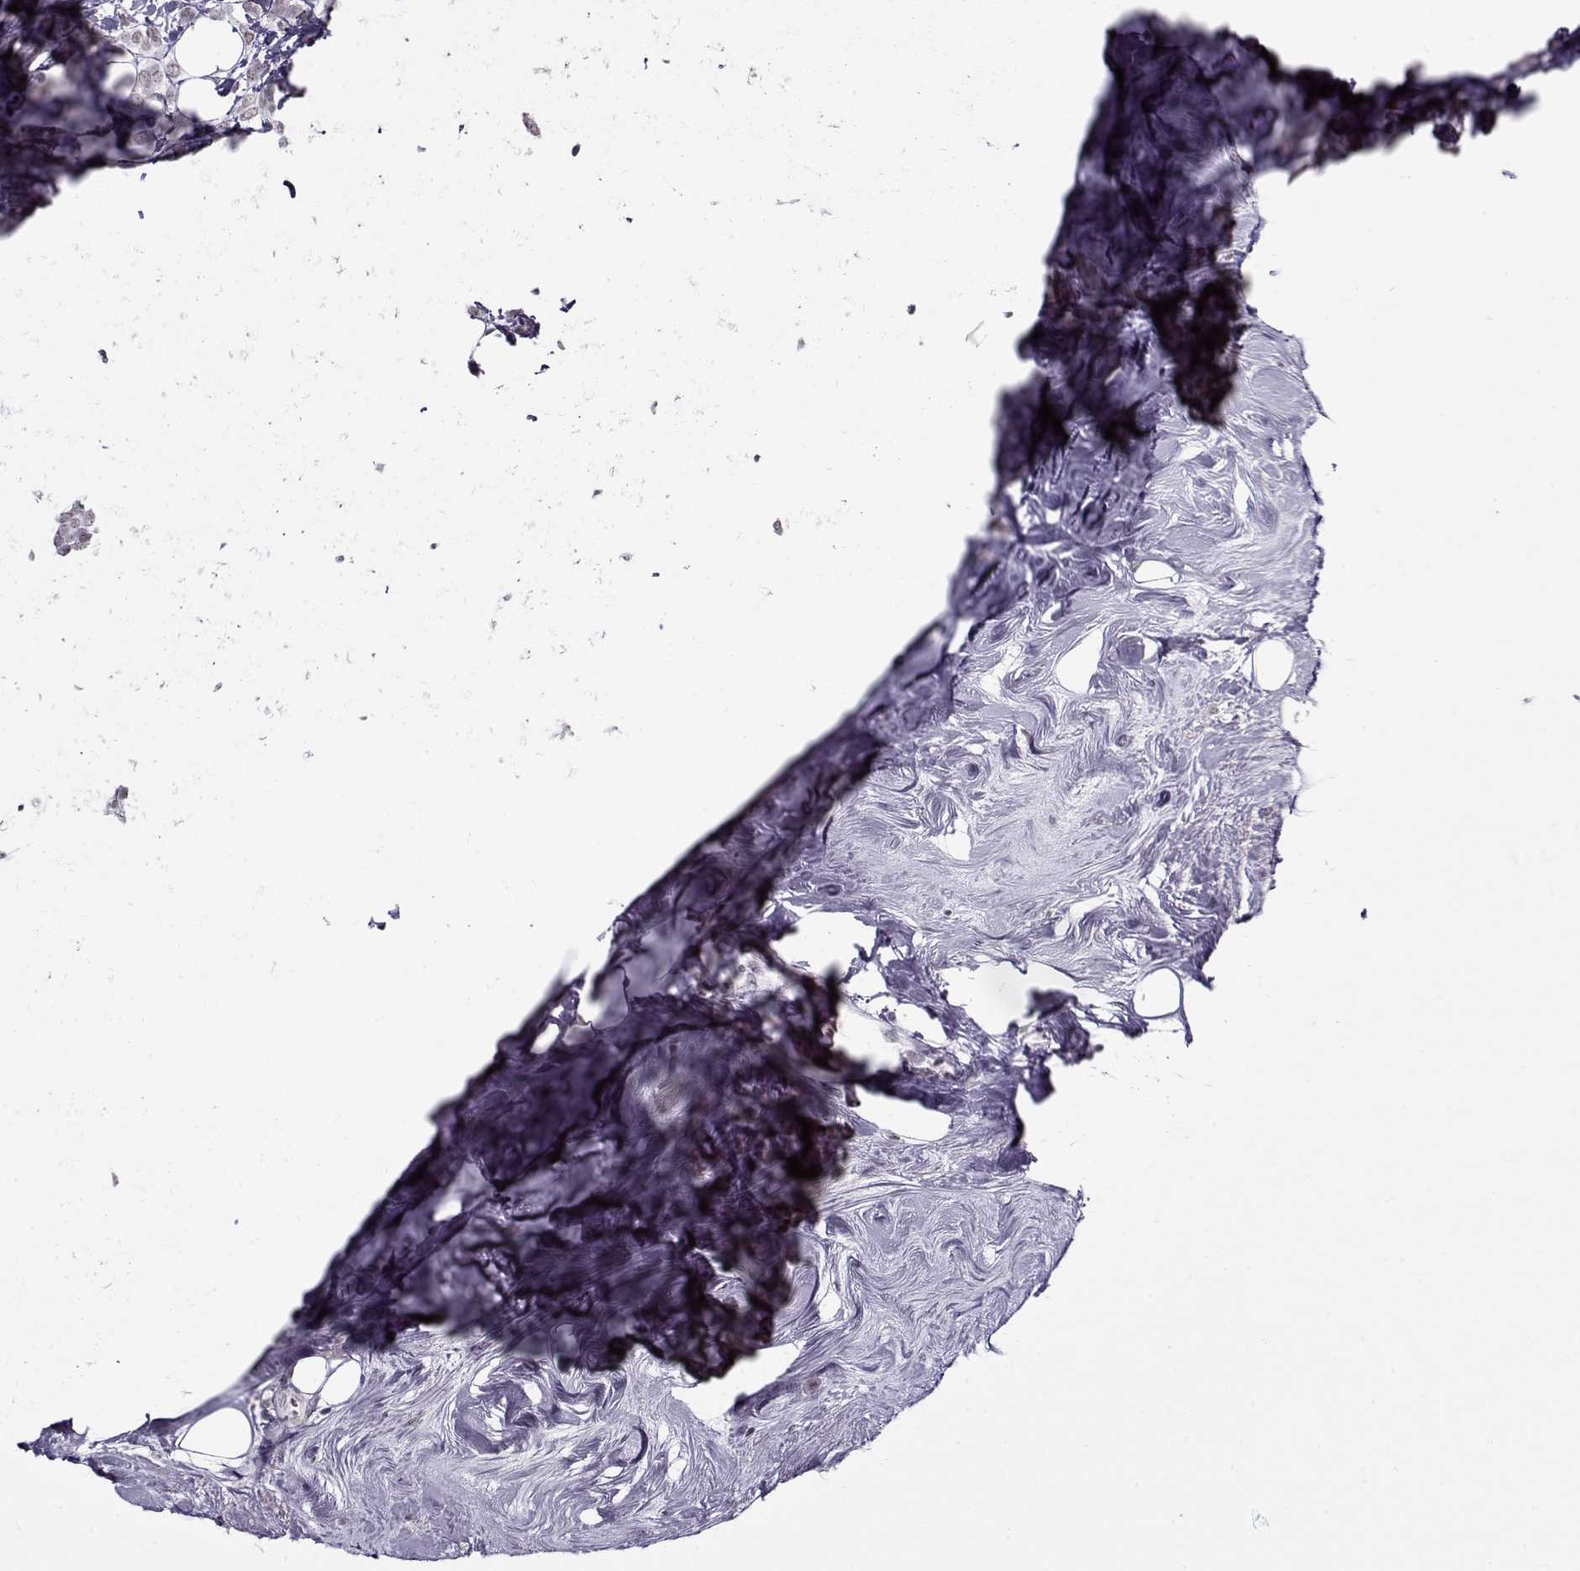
{"staining": {"intensity": "weak", "quantity": "<25%", "location": "nuclear"}, "tissue": "breast cancer", "cell_type": "Tumor cells", "image_type": "cancer", "snomed": [{"axis": "morphology", "description": "Lobular carcinoma"}, {"axis": "topography", "description": "Breast"}], "caption": "Human breast cancer (lobular carcinoma) stained for a protein using IHC demonstrates no expression in tumor cells.", "gene": "PRMT8", "patient": {"sex": "female", "age": 49}}